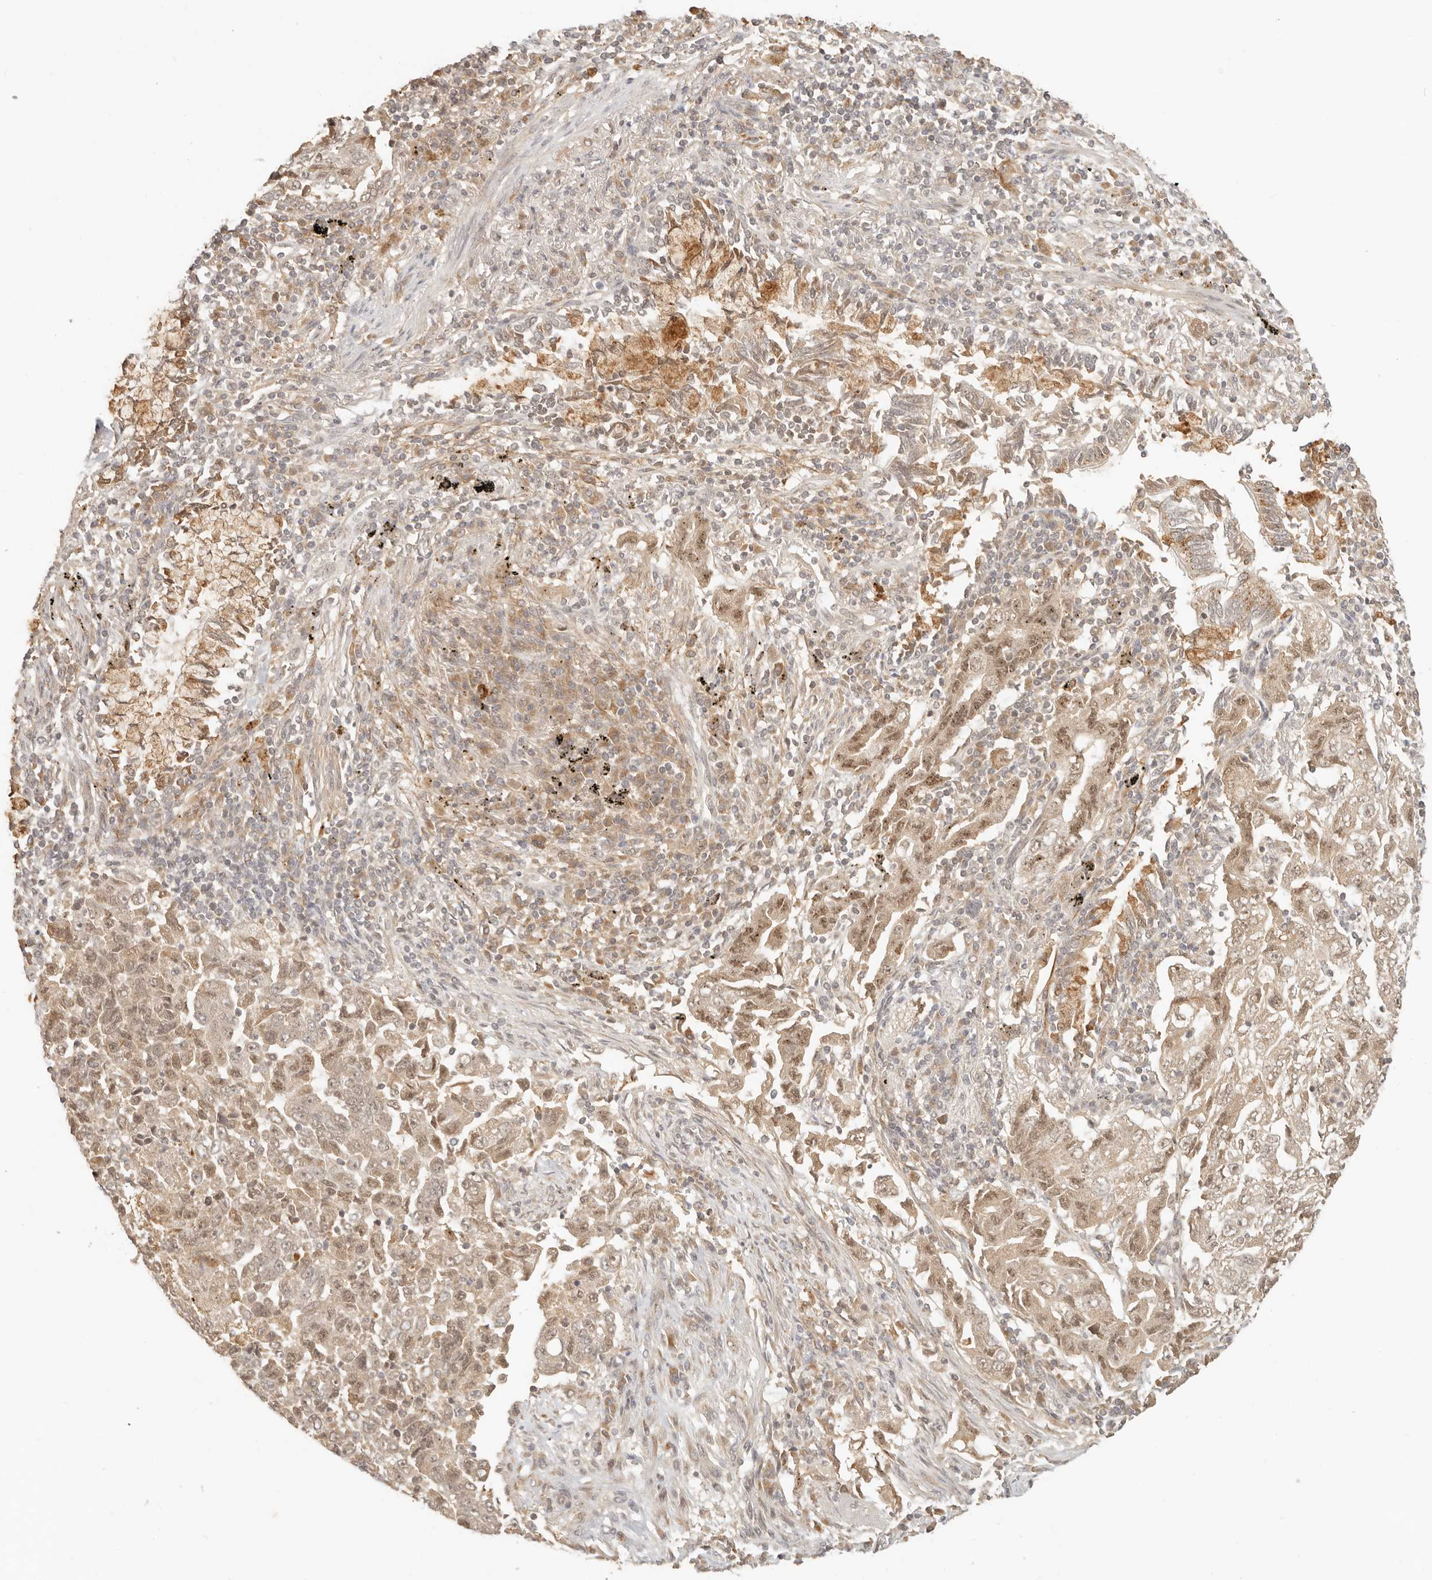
{"staining": {"intensity": "moderate", "quantity": ">75%", "location": "cytoplasmic/membranous,nuclear"}, "tissue": "lung cancer", "cell_type": "Tumor cells", "image_type": "cancer", "snomed": [{"axis": "morphology", "description": "Adenocarcinoma, NOS"}, {"axis": "topography", "description": "Lung"}], "caption": "Lung cancer stained for a protein (brown) shows moderate cytoplasmic/membranous and nuclear positive expression in approximately >75% of tumor cells.", "gene": "INTS11", "patient": {"sex": "female", "age": 51}}